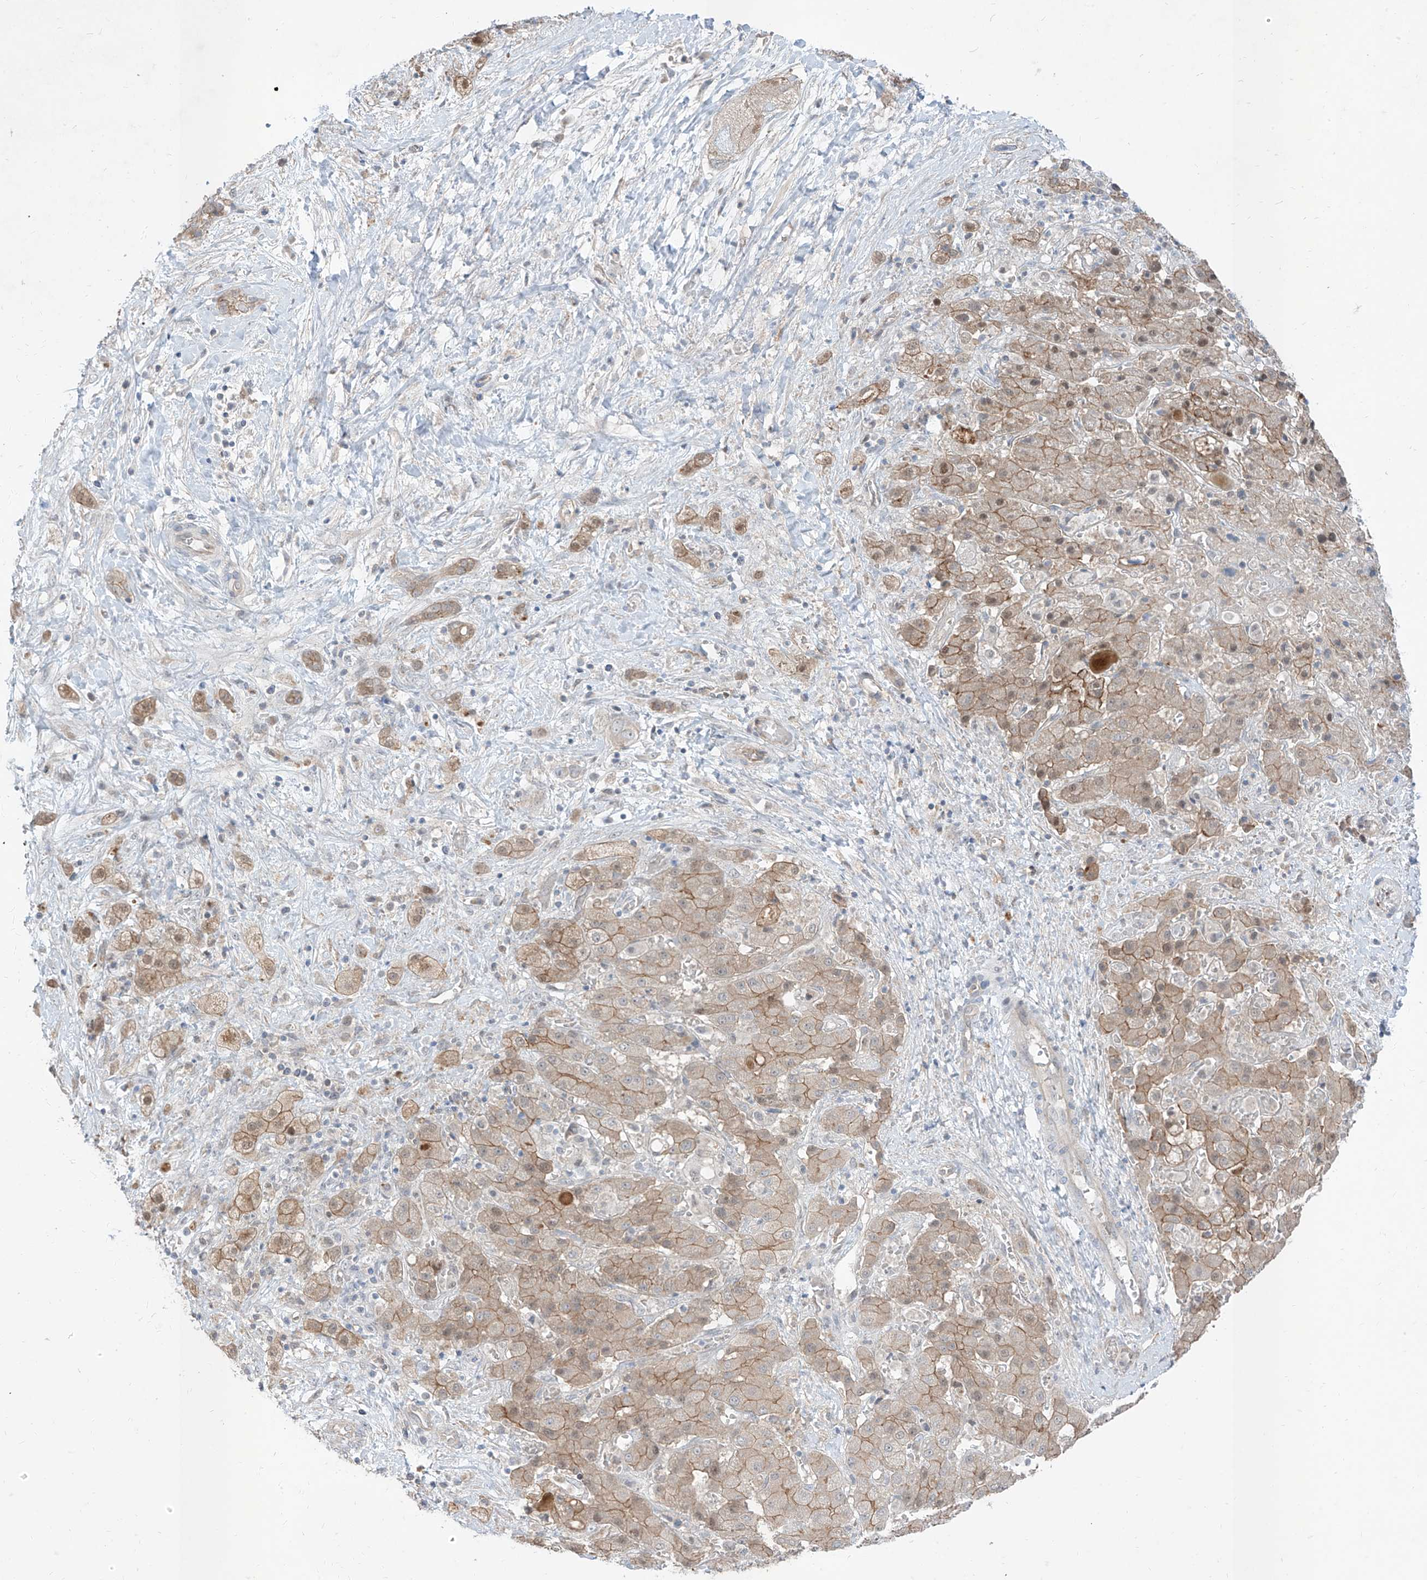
{"staining": {"intensity": "weak", "quantity": "25%-75%", "location": "cytoplasmic/membranous"}, "tissue": "liver cancer", "cell_type": "Tumor cells", "image_type": "cancer", "snomed": [{"axis": "morphology", "description": "Cholangiocarcinoma"}, {"axis": "topography", "description": "Liver"}], "caption": "High-power microscopy captured an immunohistochemistry (IHC) histopathology image of liver cancer, revealing weak cytoplasmic/membranous staining in approximately 25%-75% of tumor cells.", "gene": "EPHX4", "patient": {"sex": "female", "age": 52}}